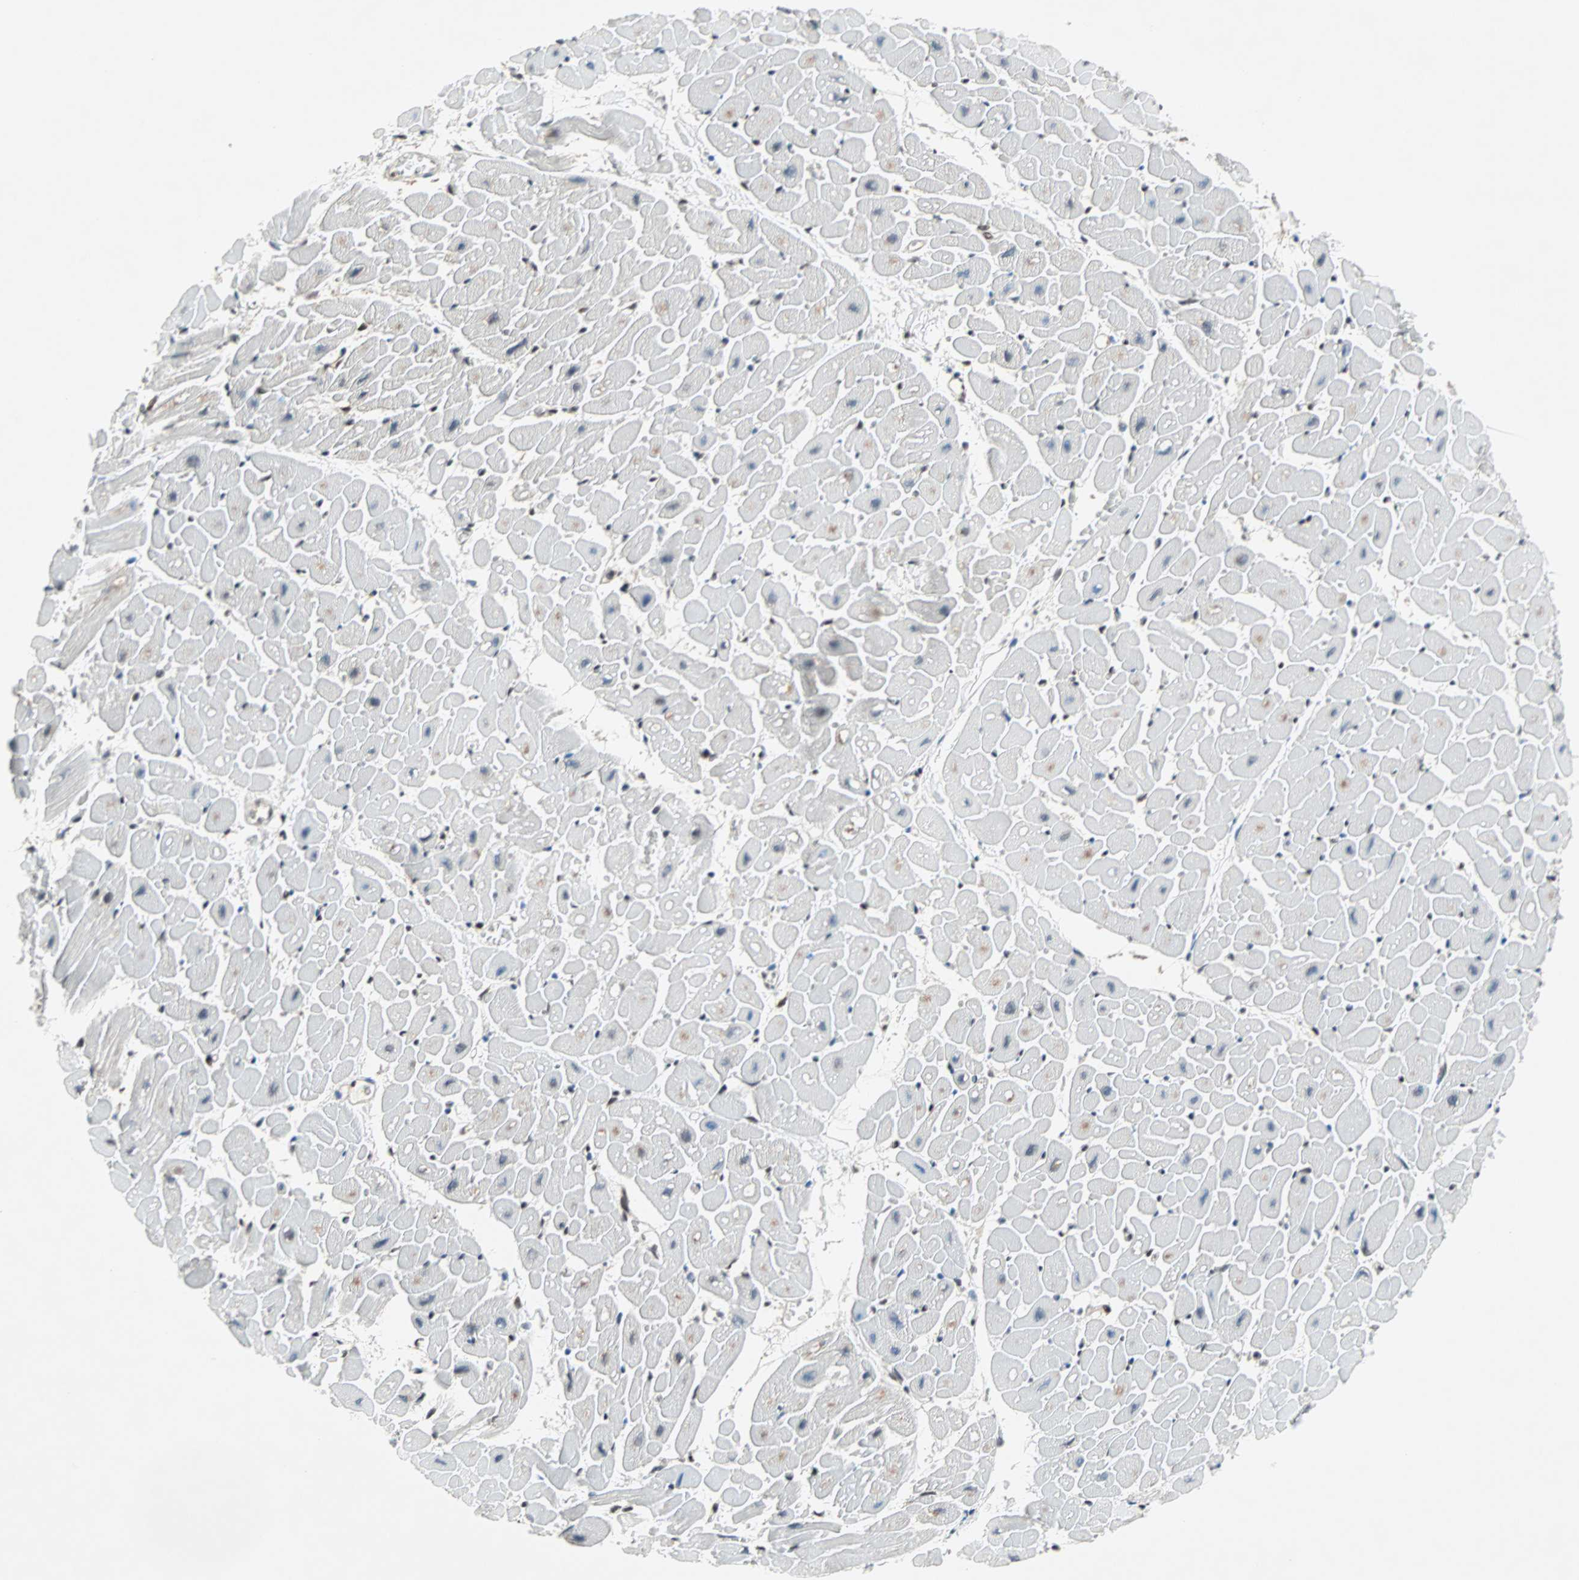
{"staining": {"intensity": "moderate", "quantity": "25%-75%", "location": "cytoplasmic/membranous"}, "tissue": "heart muscle", "cell_type": "Cardiomyocytes", "image_type": "normal", "snomed": [{"axis": "morphology", "description": "Normal tissue, NOS"}, {"axis": "topography", "description": "Heart"}], "caption": "A high-resolution histopathology image shows immunohistochemistry (IHC) staining of normal heart muscle, which displays moderate cytoplasmic/membranous expression in approximately 25%-75% of cardiomyocytes. Nuclei are stained in blue.", "gene": "WWTR1", "patient": {"sex": "male", "age": 45}}